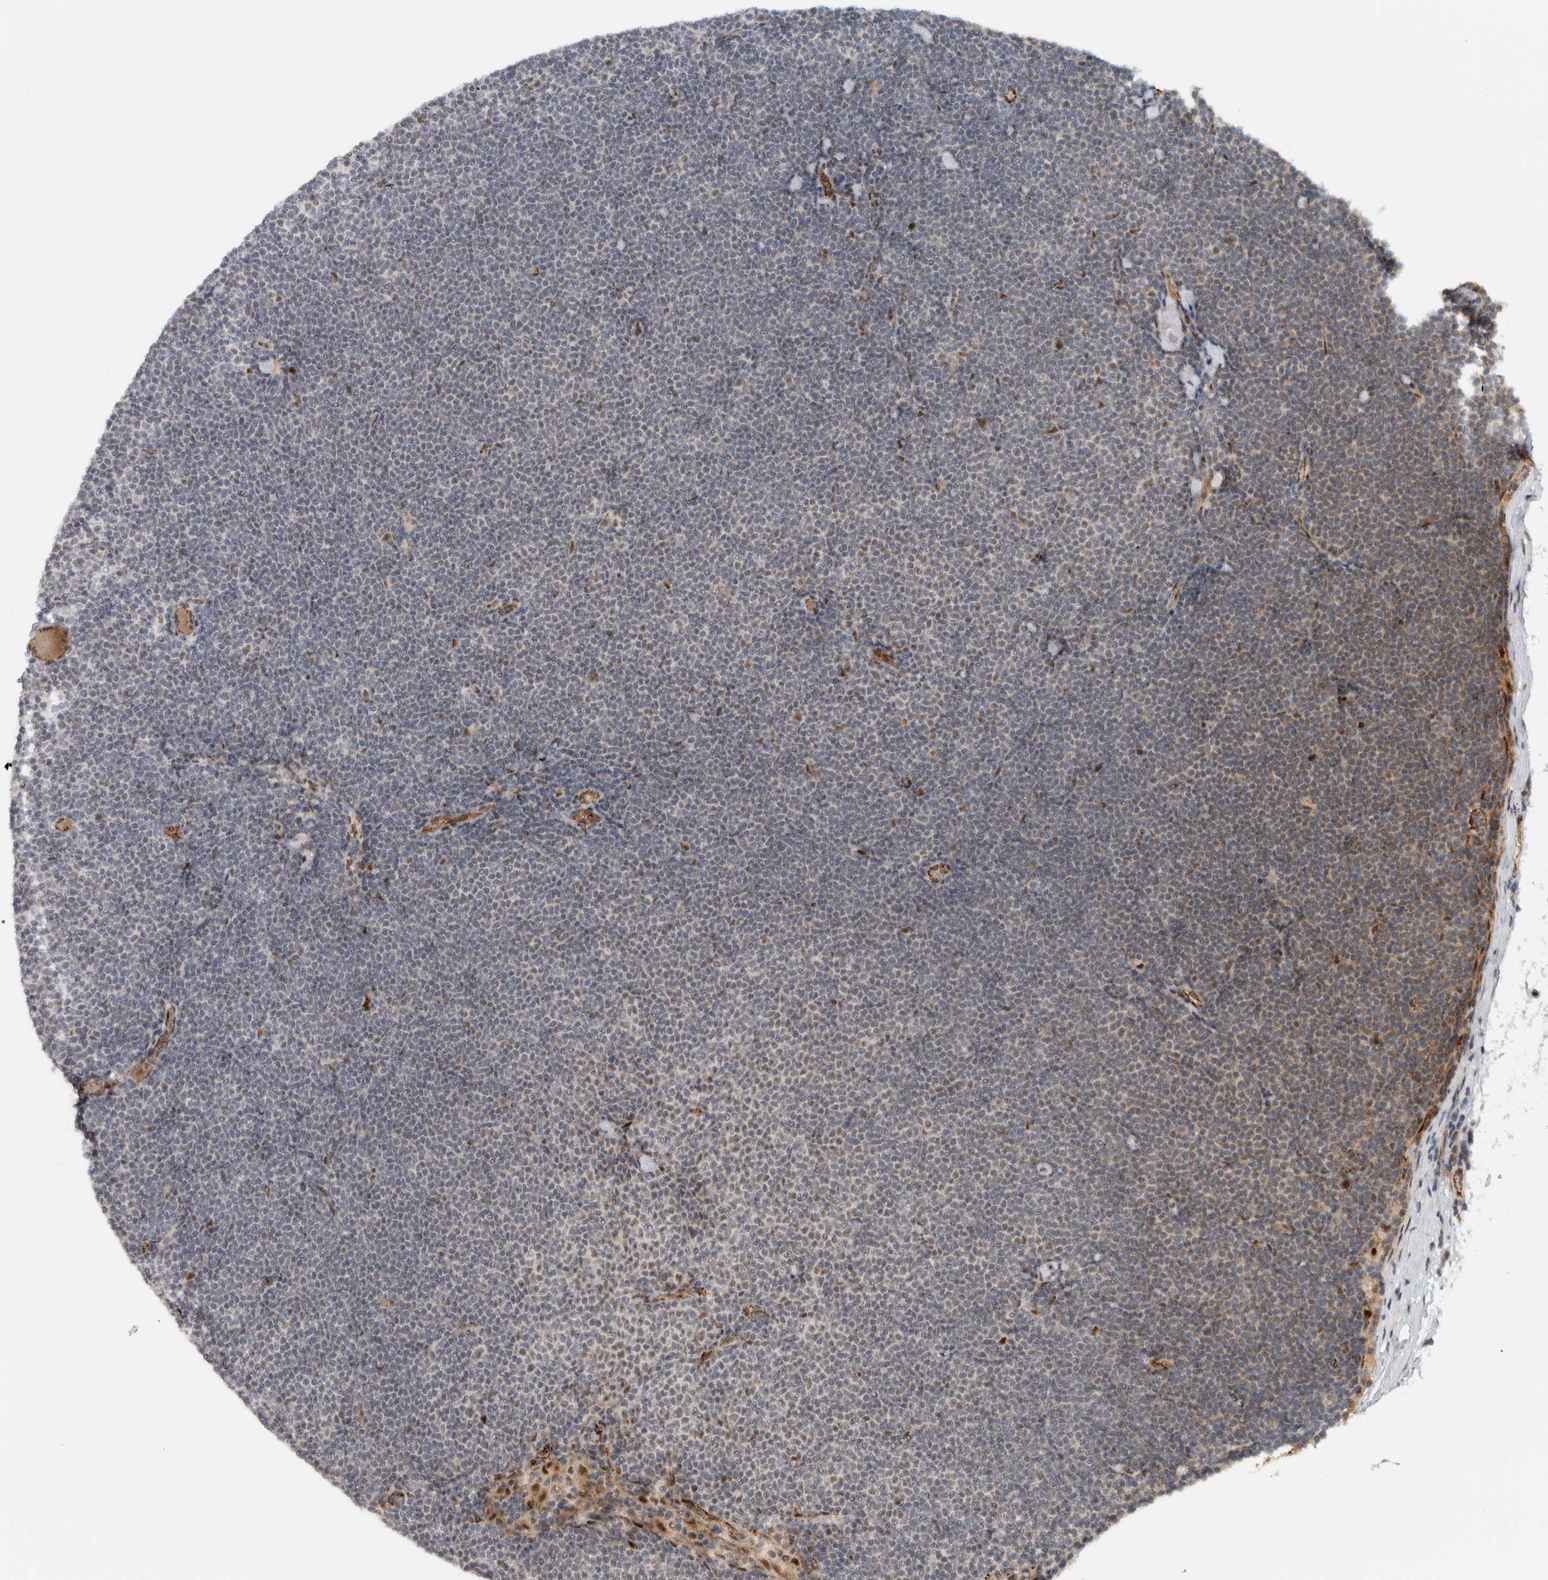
{"staining": {"intensity": "moderate", "quantity": "<25%", "location": "cytoplasmic/membranous"}, "tissue": "lymphoma", "cell_type": "Tumor cells", "image_type": "cancer", "snomed": [{"axis": "morphology", "description": "Malignant lymphoma, non-Hodgkin's type, Low grade"}, {"axis": "topography", "description": "Lymph node"}], "caption": "Immunohistochemical staining of malignant lymphoma, non-Hodgkin's type (low-grade) exhibits low levels of moderate cytoplasmic/membranous protein staining in approximately <25% of tumor cells.", "gene": "ZFP91", "patient": {"sex": "female", "age": 53}}